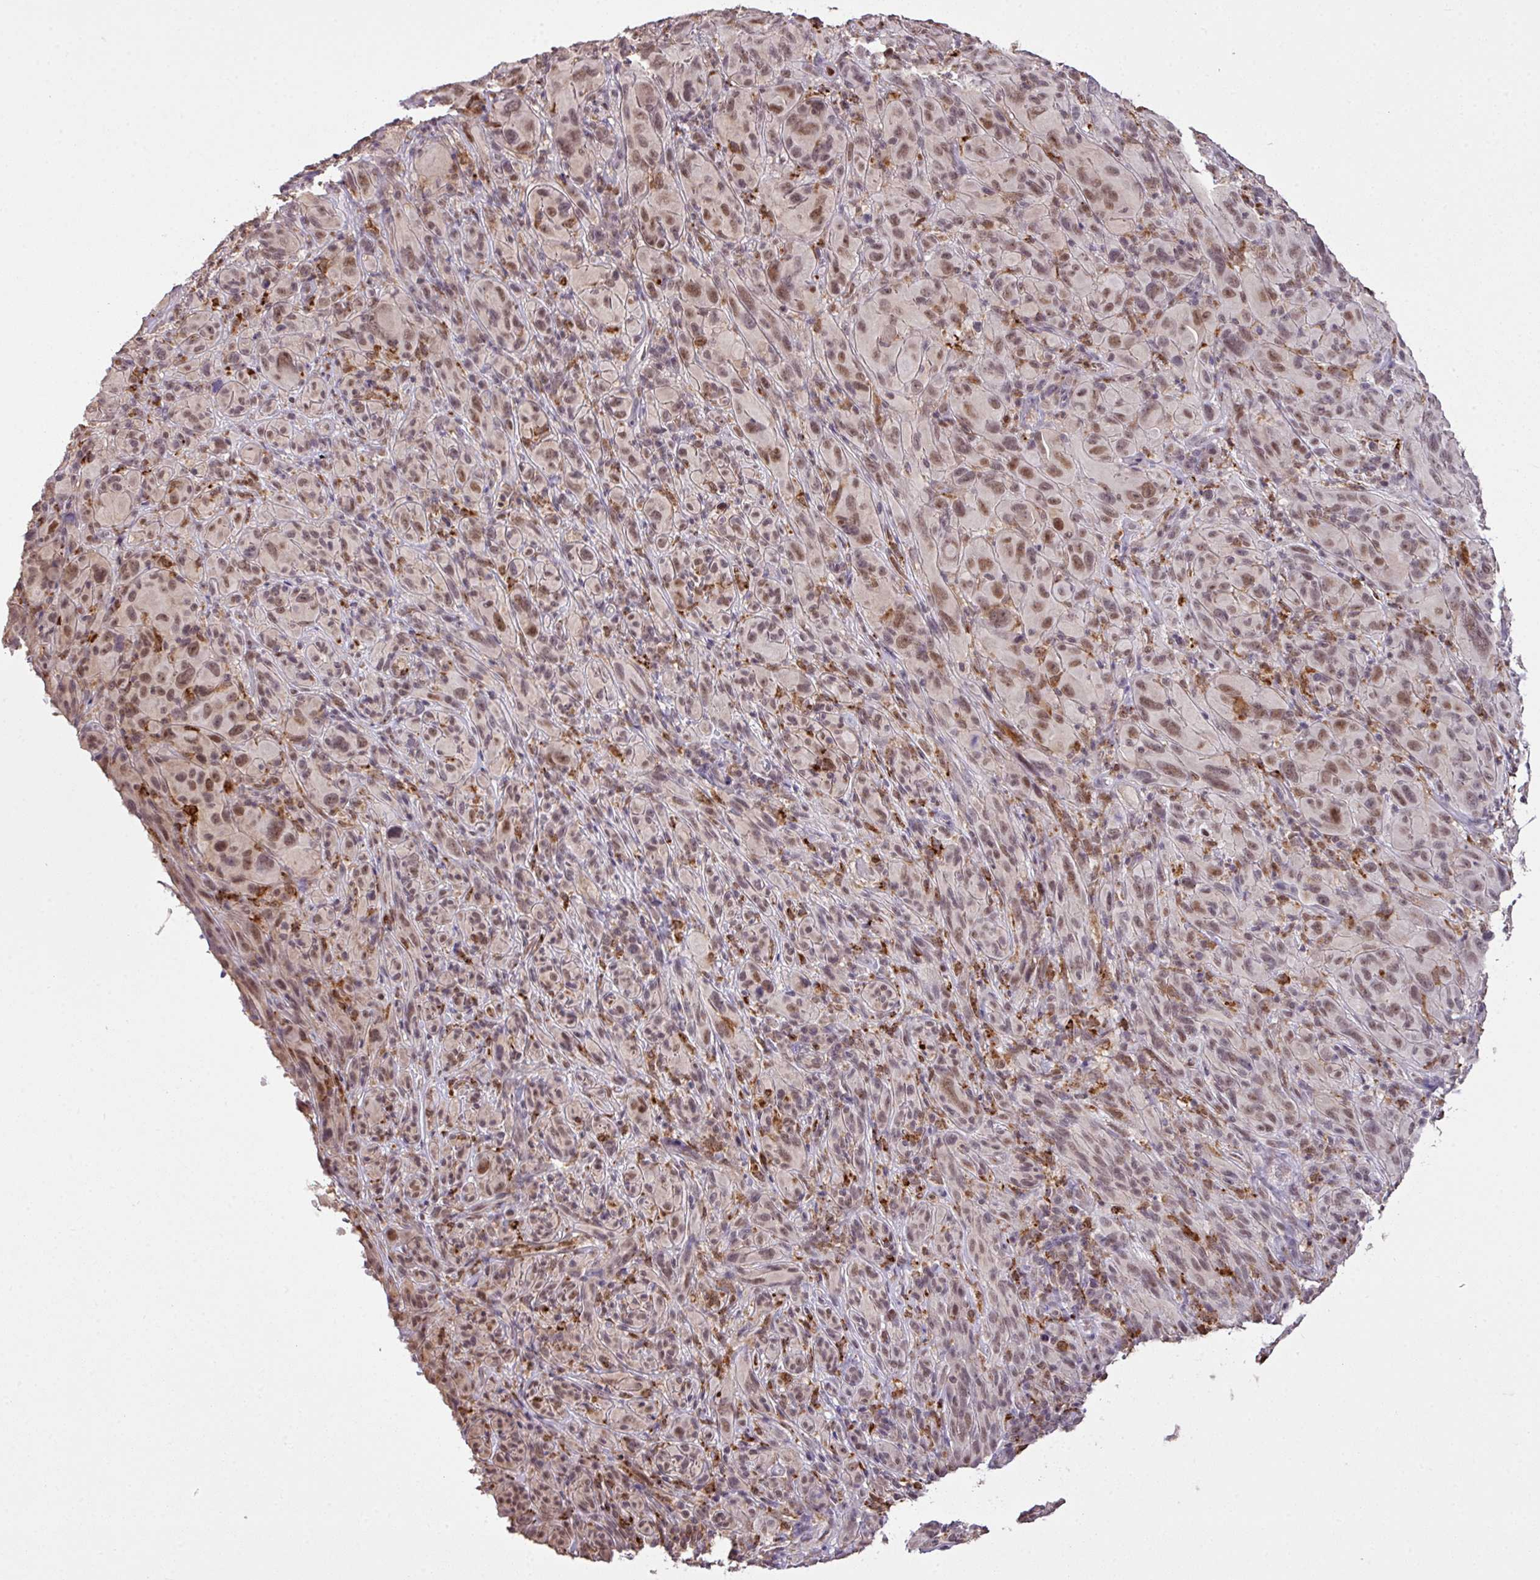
{"staining": {"intensity": "moderate", "quantity": ">75%", "location": "nuclear"}, "tissue": "melanoma", "cell_type": "Tumor cells", "image_type": "cancer", "snomed": [{"axis": "morphology", "description": "Malignant melanoma, NOS"}, {"axis": "topography", "description": "Skin of head"}], "caption": "Immunohistochemistry (IHC) (DAB (3,3'-diaminobenzidine)) staining of melanoma displays moderate nuclear protein staining in about >75% of tumor cells.", "gene": "SMCO4", "patient": {"sex": "male", "age": 96}}